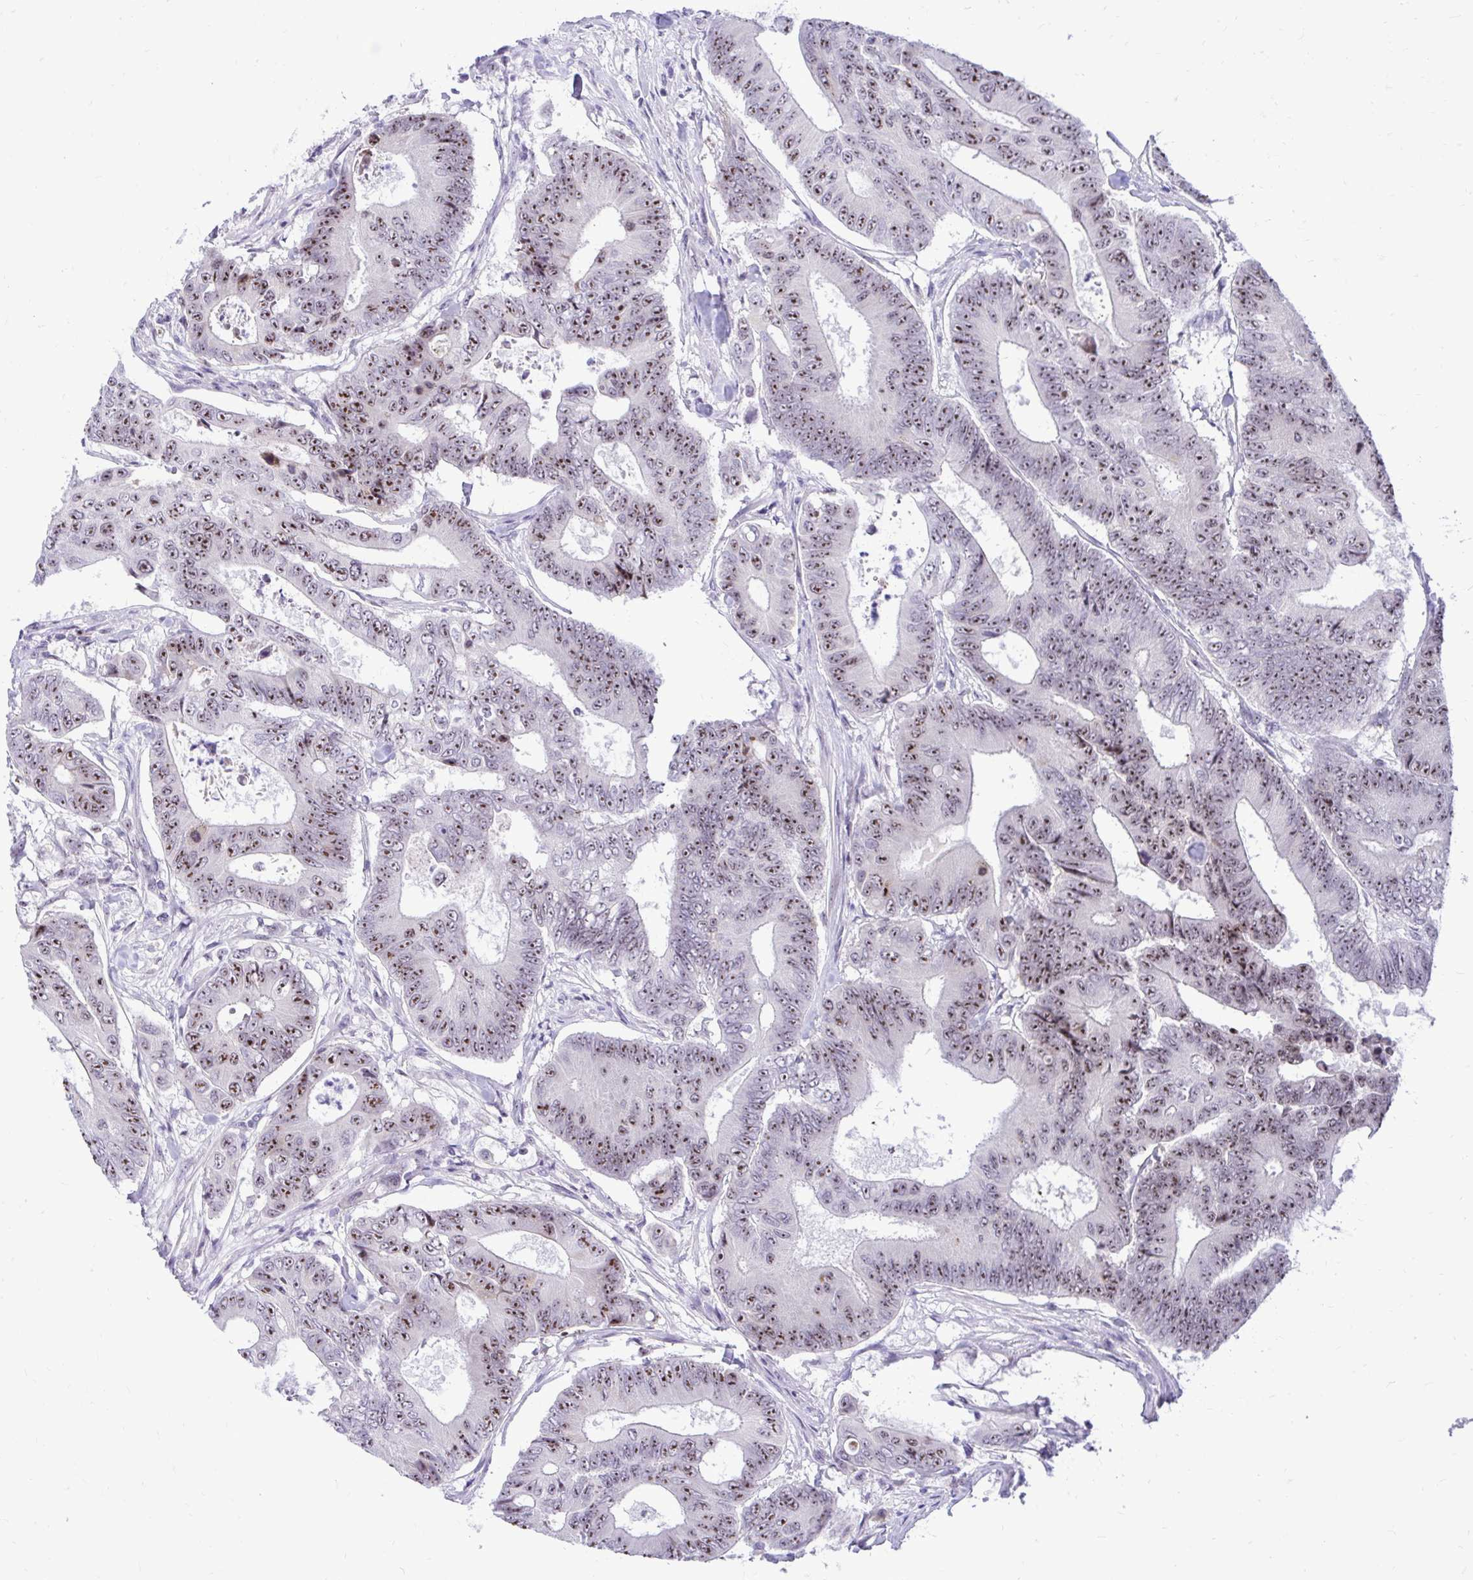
{"staining": {"intensity": "moderate", "quantity": ">75%", "location": "nuclear"}, "tissue": "colorectal cancer", "cell_type": "Tumor cells", "image_type": "cancer", "snomed": [{"axis": "morphology", "description": "Adenocarcinoma, NOS"}, {"axis": "topography", "description": "Colon"}], "caption": "The image exhibits immunohistochemical staining of colorectal cancer. There is moderate nuclear positivity is appreciated in approximately >75% of tumor cells. (DAB (3,3'-diaminobenzidine) IHC, brown staining for protein, blue staining for nuclei).", "gene": "NIFK", "patient": {"sex": "female", "age": 48}}